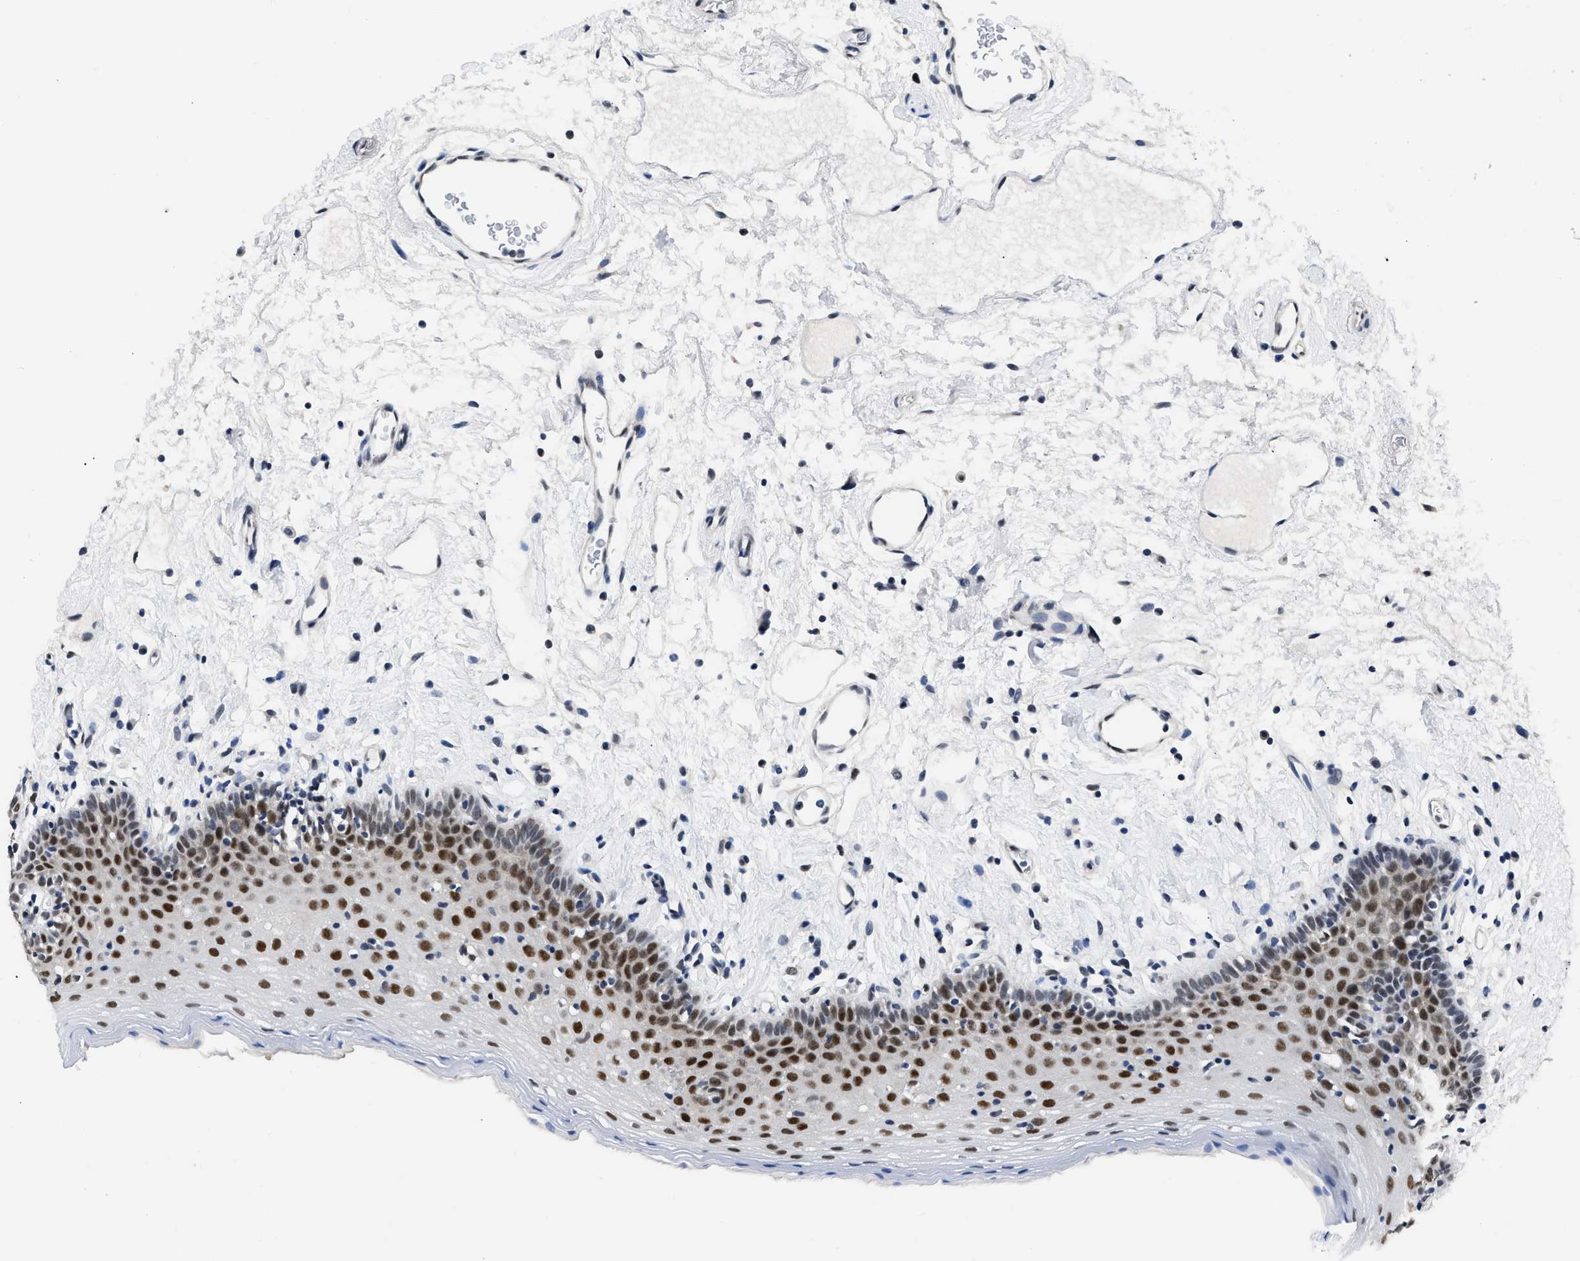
{"staining": {"intensity": "strong", "quantity": "25%-75%", "location": "nuclear"}, "tissue": "oral mucosa", "cell_type": "Squamous epithelial cells", "image_type": "normal", "snomed": [{"axis": "morphology", "description": "Normal tissue, NOS"}, {"axis": "topography", "description": "Oral tissue"}], "caption": "High-power microscopy captured an immunohistochemistry image of unremarkable oral mucosa, revealing strong nuclear positivity in about 25%-75% of squamous epithelial cells. (IHC, brightfield microscopy, high magnification).", "gene": "XPO5", "patient": {"sex": "male", "age": 66}}